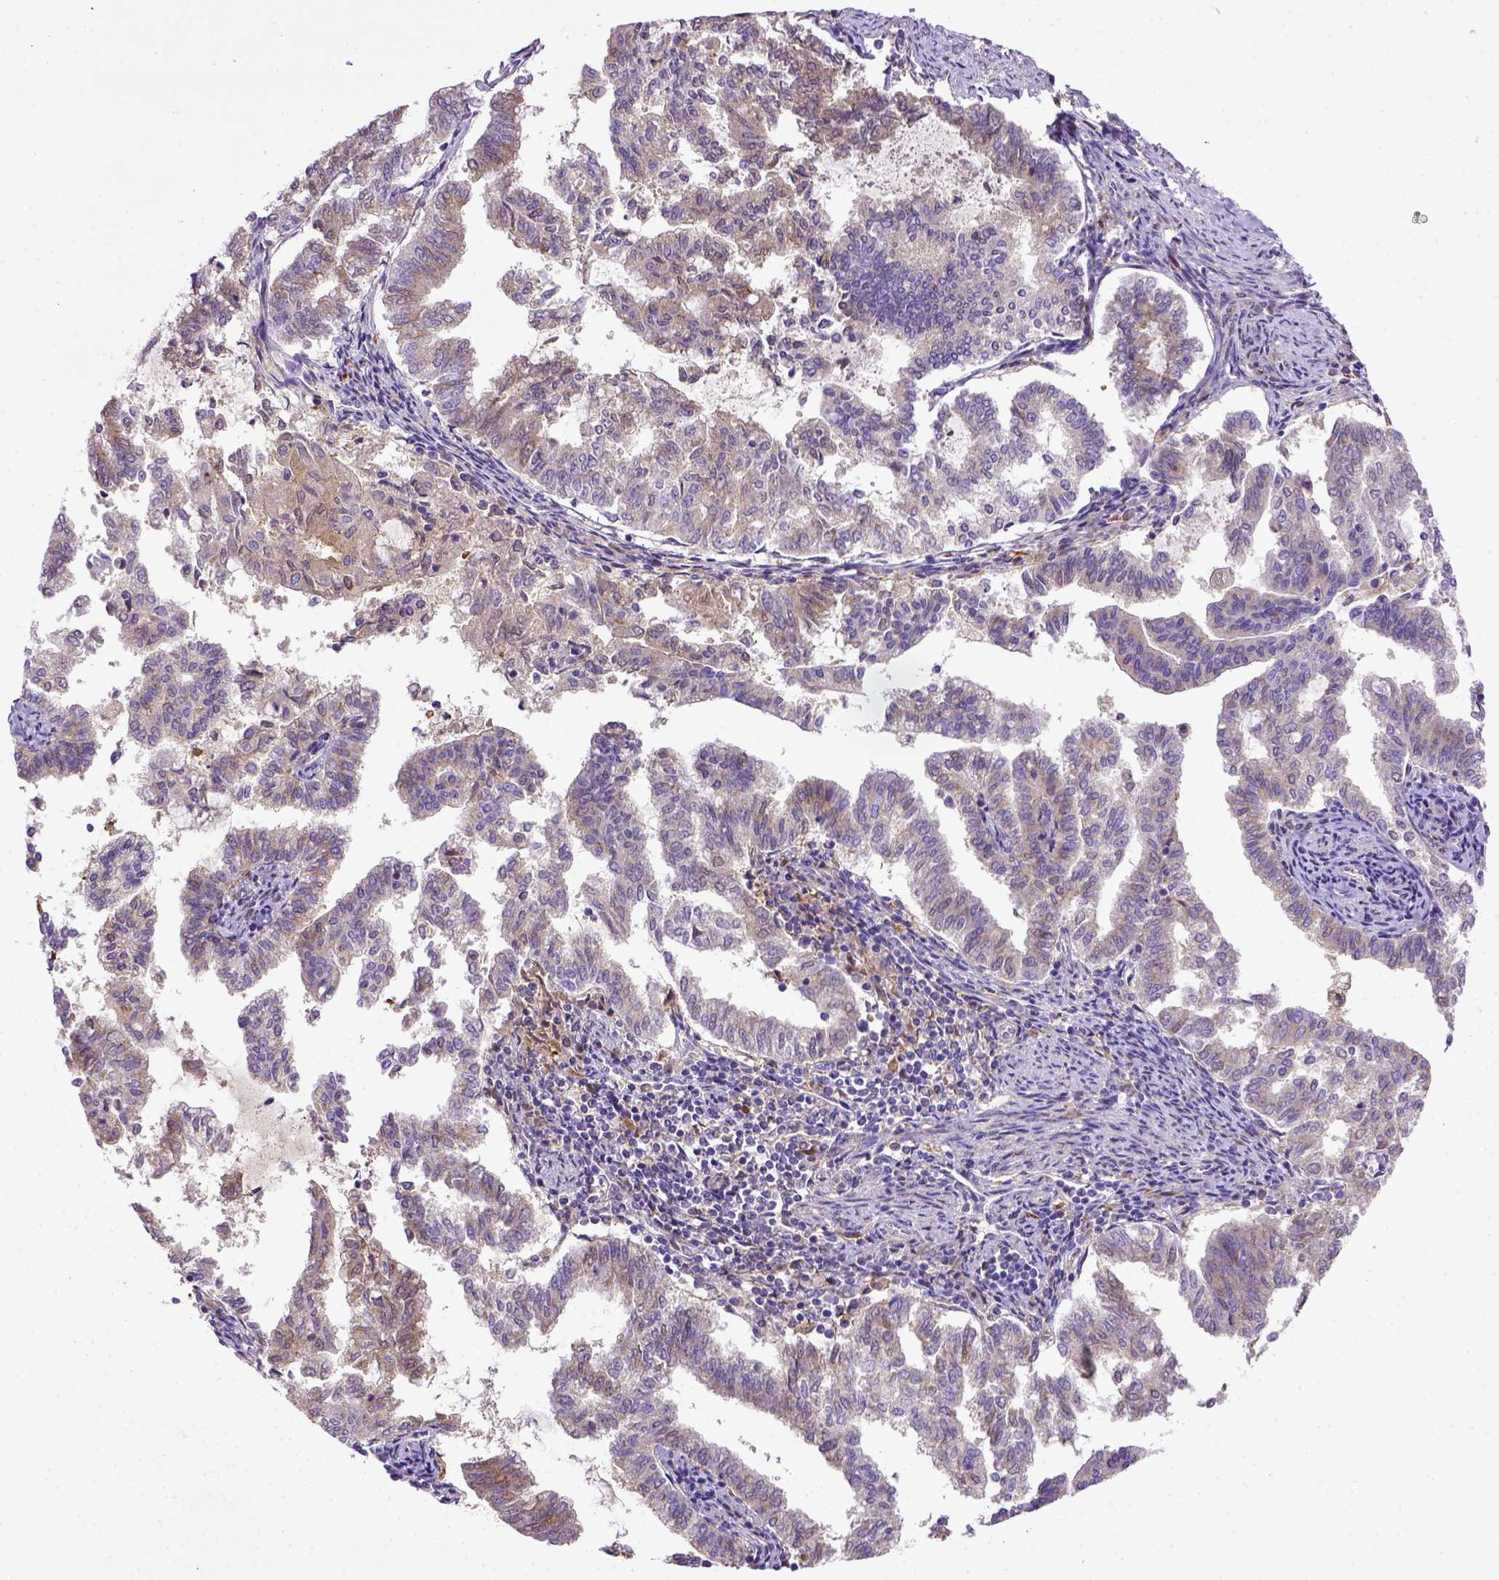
{"staining": {"intensity": "moderate", "quantity": ">75%", "location": "cytoplasmic/membranous"}, "tissue": "endometrial cancer", "cell_type": "Tumor cells", "image_type": "cancer", "snomed": [{"axis": "morphology", "description": "Adenocarcinoma, NOS"}, {"axis": "topography", "description": "Endometrium"}], "caption": "A high-resolution photomicrograph shows IHC staining of endometrial adenocarcinoma, which shows moderate cytoplasmic/membranous positivity in about >75% of tumor cells.", "gene": "DEPDC1B", "patient": {"sex": "female", "age": 79}}